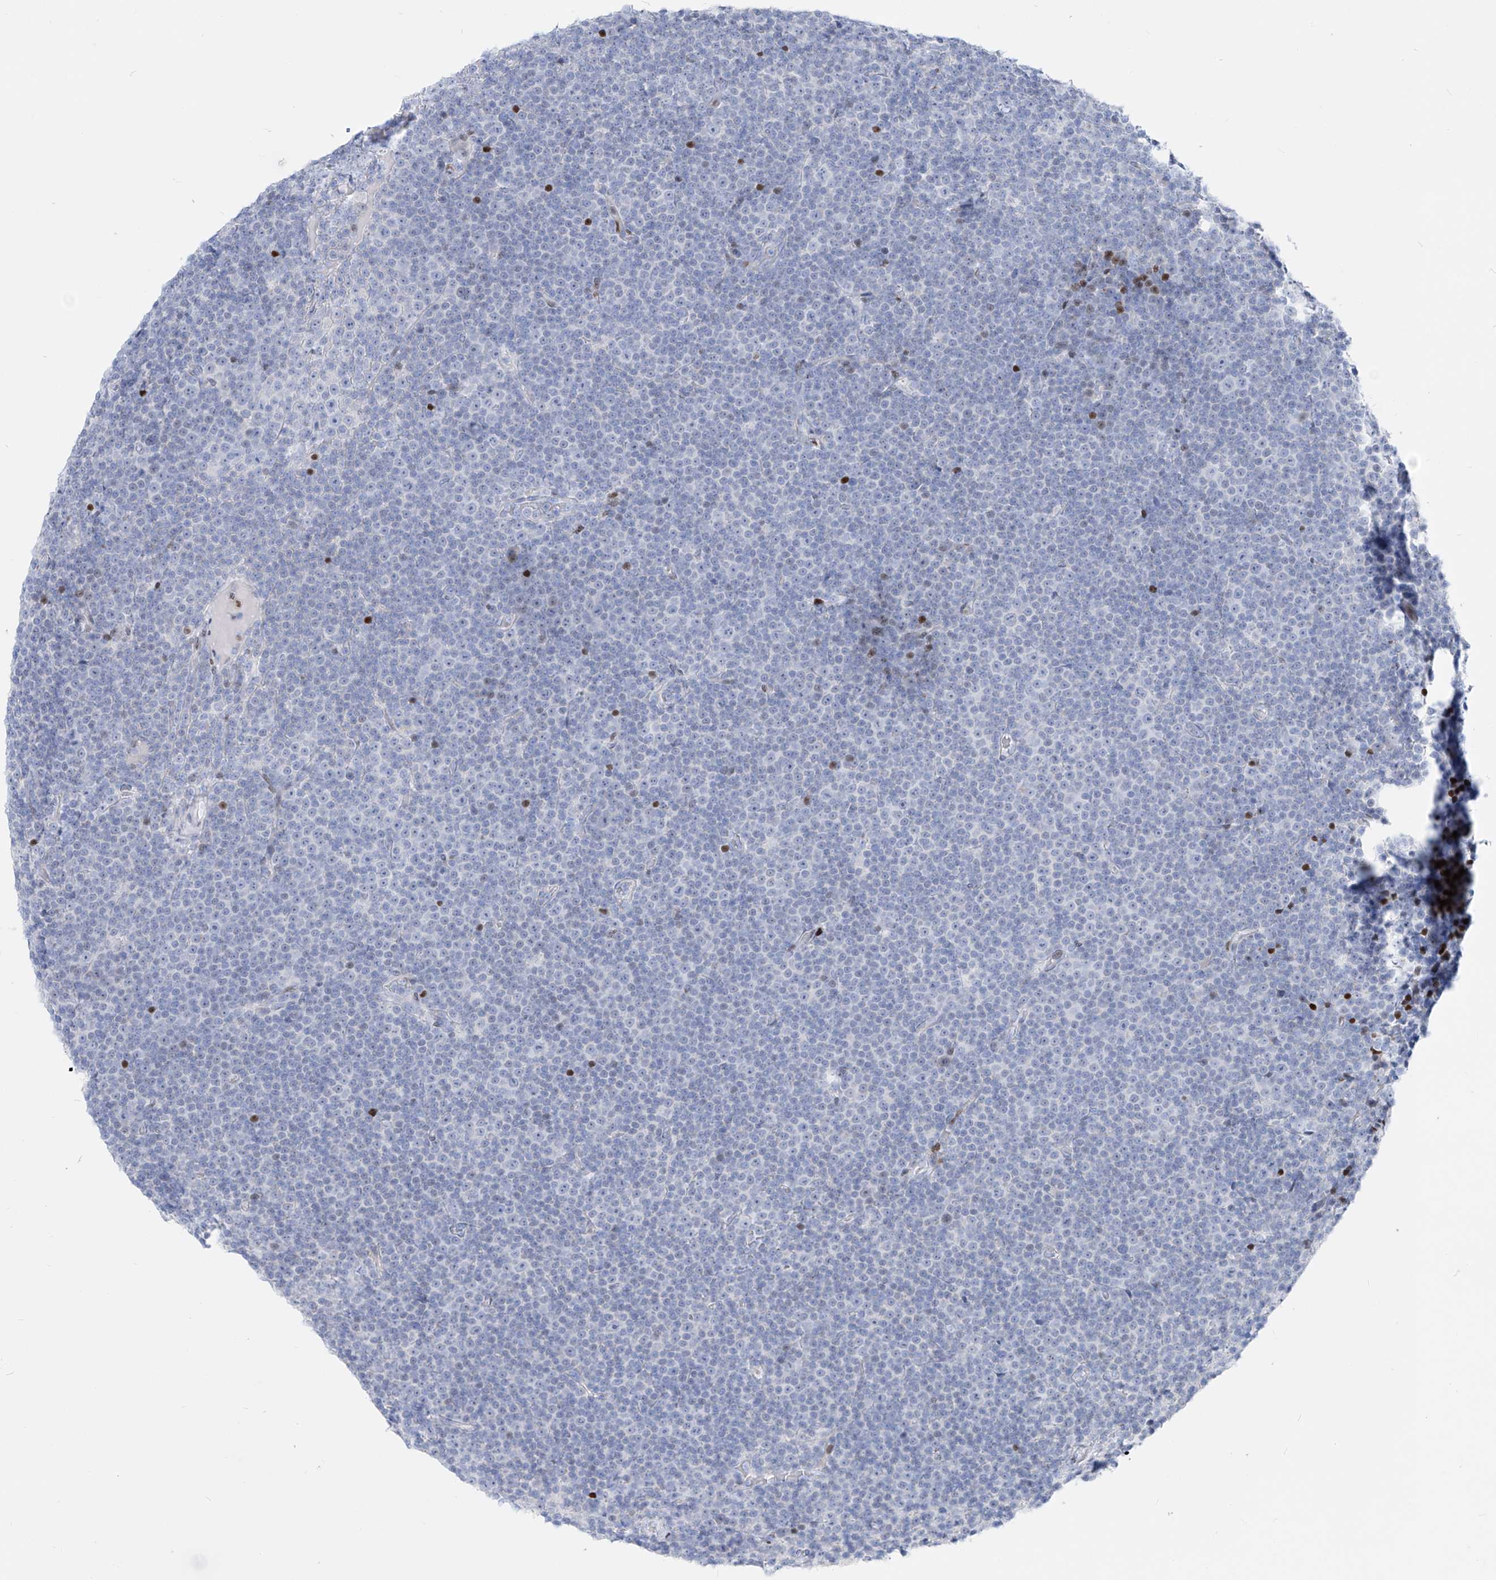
{"staining": {"intensity": "negative", "quantity": "none", "location": "none"}, "tissue": "lymphoma", "cell_type": "Tumor cells", "image_type": "cancer", "snomed": [{"axis": "morphology", "description": "Malignant lymphoma, non-Hodgkin's type, Low grade"}, {"axis": "topography", "description": "Lymph node"}], "caption": "Malignant lymphoma, non-Hodgkin's type (low-grade) was stained to show a protein in brown. There is no significant staining in tumor cells.", "gene": "FRS3", "patient": {"sex": "female", "age": 67}}